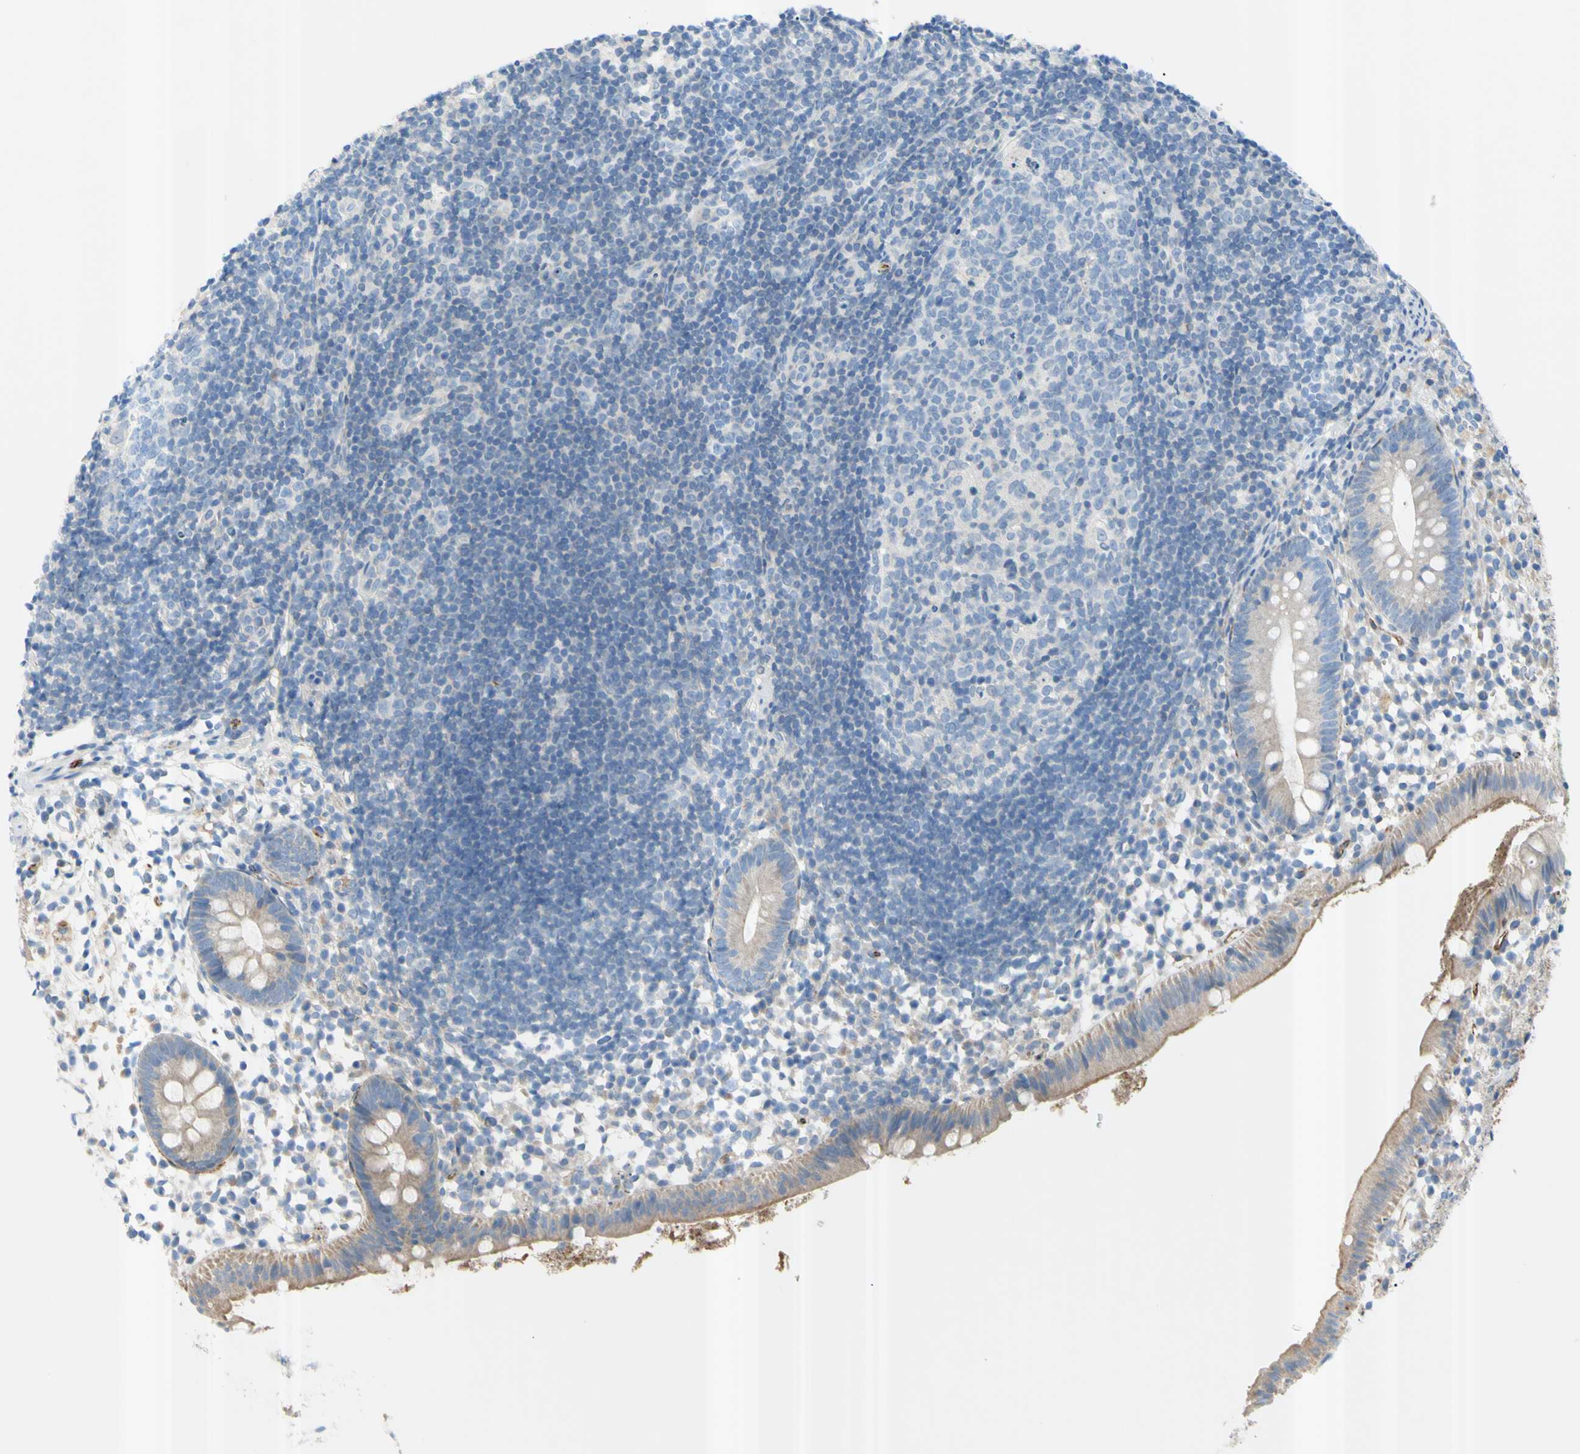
{"staining": {"intensity": "weak", "quantity": ">75%", "location": "cytoplasmic/membranous"}, "tissue": "appendix", "cell_type": "Glandular cells", "image_type": "normal", "snomed": [{"axis": "morphology", "description": "Normal tissue, NOS"}, {"axis": "topography", "description": "Appendix"}], "caption": "A brown stain shows weak cytoplasmic/membranous positivity of a protein in glandular cells of normal human appendix.", "gene": "PRRG2", "patient": {"sex": "female", "age": 20}}